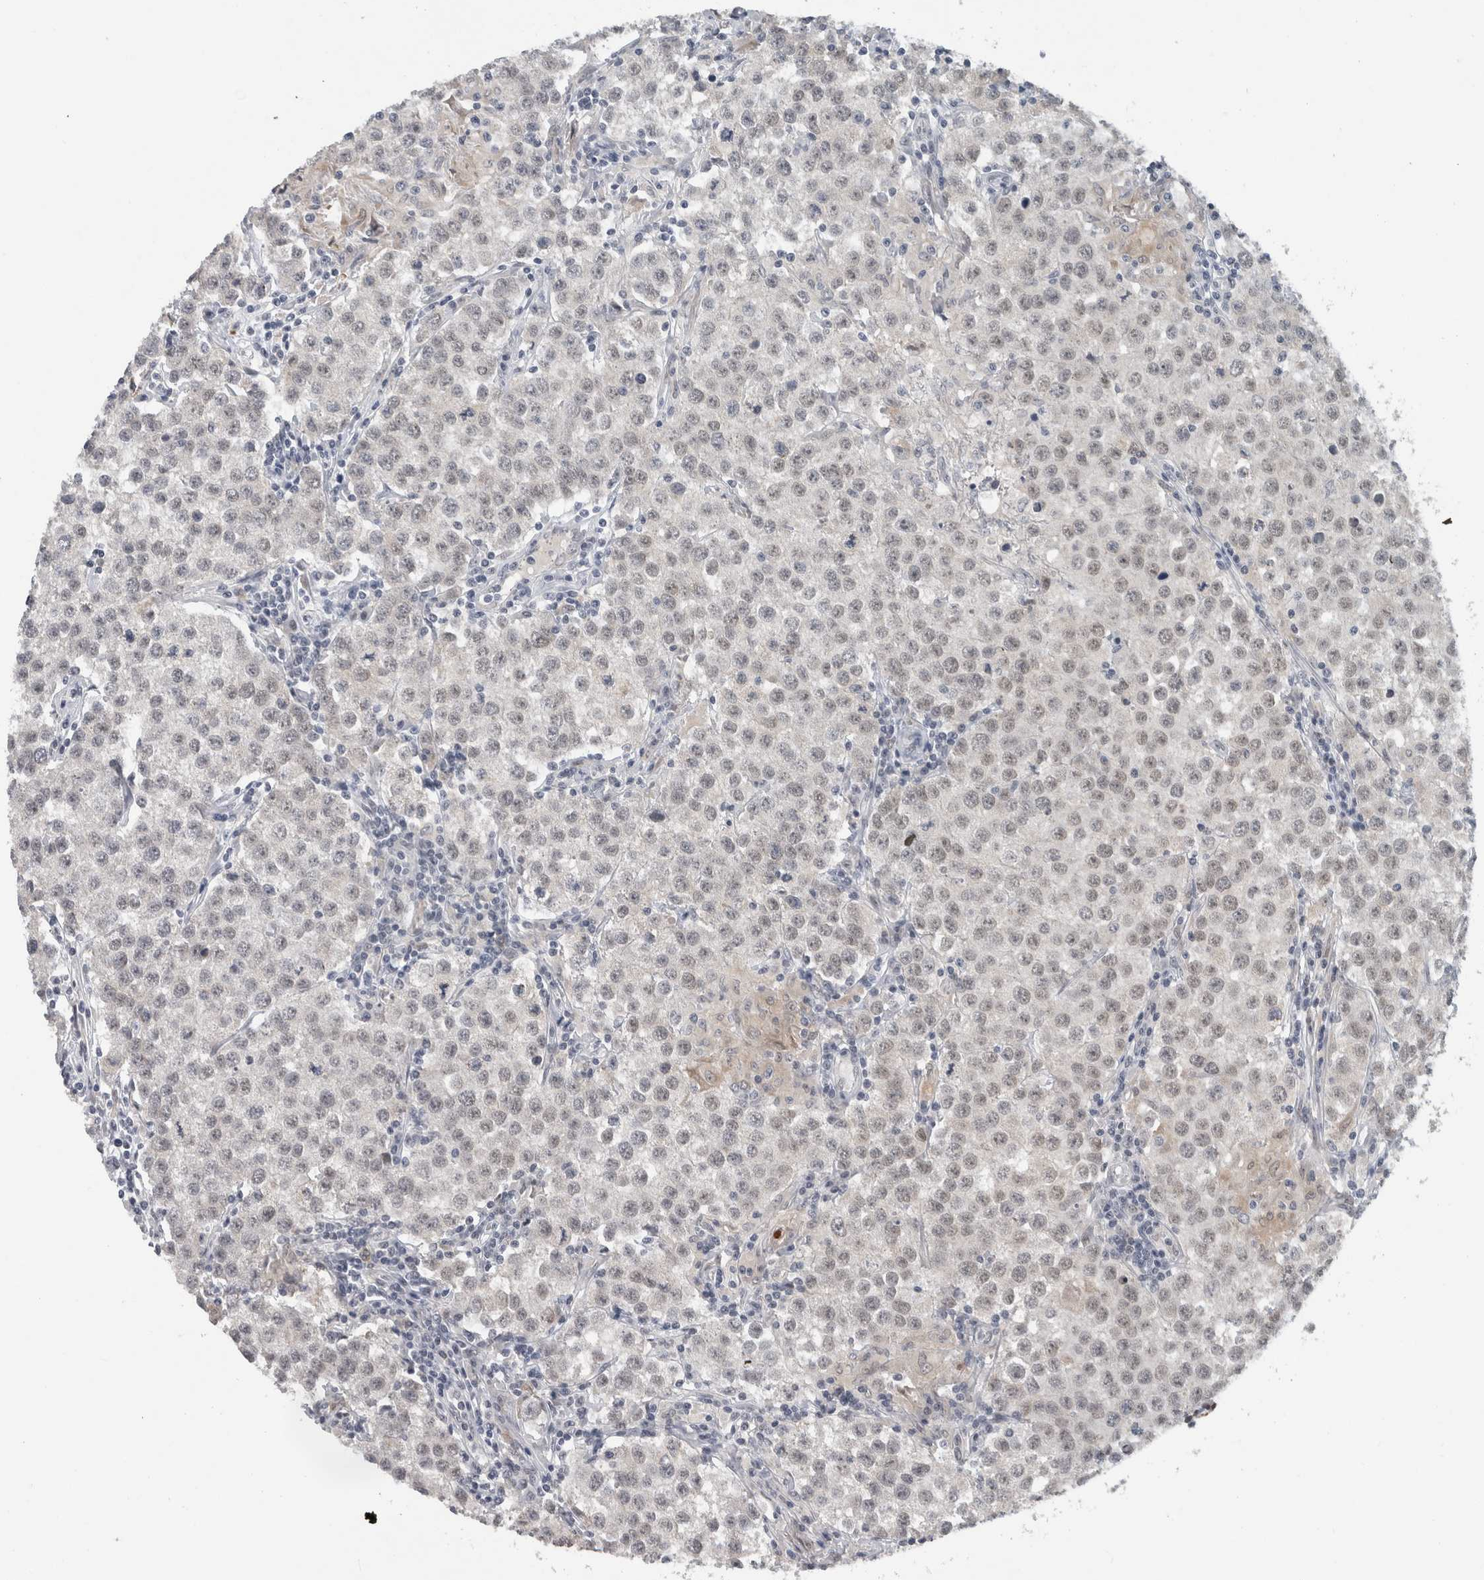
{"staining": {"intensity": "weak", "quantity": "<25%", "location": "cytoplasmic/membranous,nuclear"}, "tissue": "testis cancer", "cell_type": "Tumor cells", "image_type": "cancer", "snomed": [{"axis": "morphology", "description": "Seminoma, NOS"}, {"axis": "morphology", "description": "Carcinoma, Embryonal, NOS"}, {"axis": "topography", "description": "Testis"}], "caption": "The immunohistochemistry (IHC) histopathology image has no significant staining in tumor cells of testis embryonal carcinoma tissue.", "gene": "PRXL2A", "patient": {"sex": "male", "age": 43}}